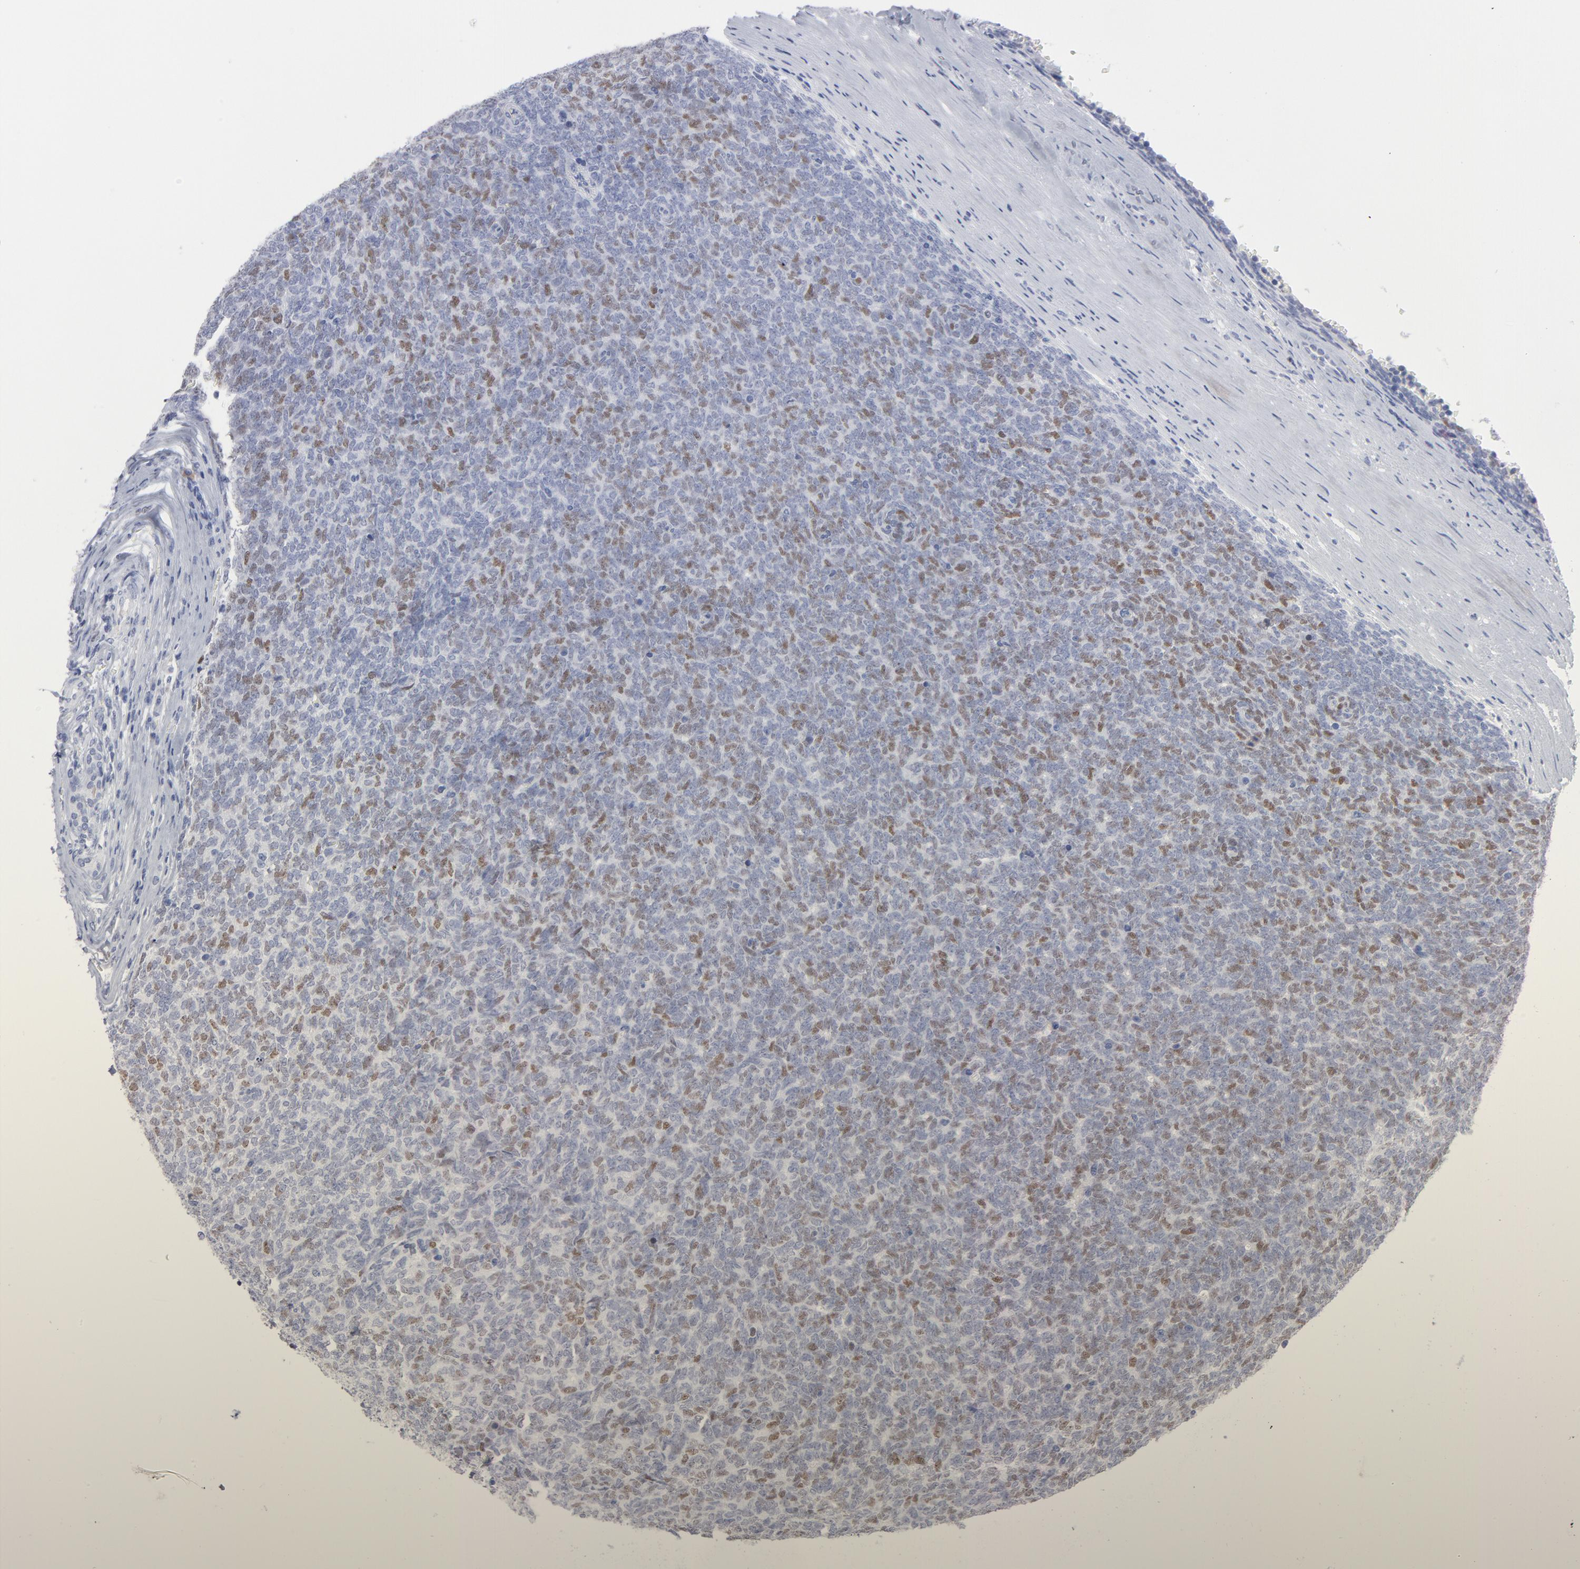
{"staining": {"intensity": "moderate", "quantity": "<25%", "location": "nuclear"}, "tissue": "renal cancer", "cell_type": "Tumor cells", "image_type": "cancer", "snomed": [{"axis": "morphology", "description": "Neoplasm, malignant, NOS"}, {"axis": "topography", "description": "Kidney"}], "caption": "Brown immunohistochemical staining in human neoplasm (malignant) (renal) reveals moderate nuclear expression in approximately <25% of tumor cells.", "gene": "MCM7", "patient": {"sex": "male", "age": 28}}